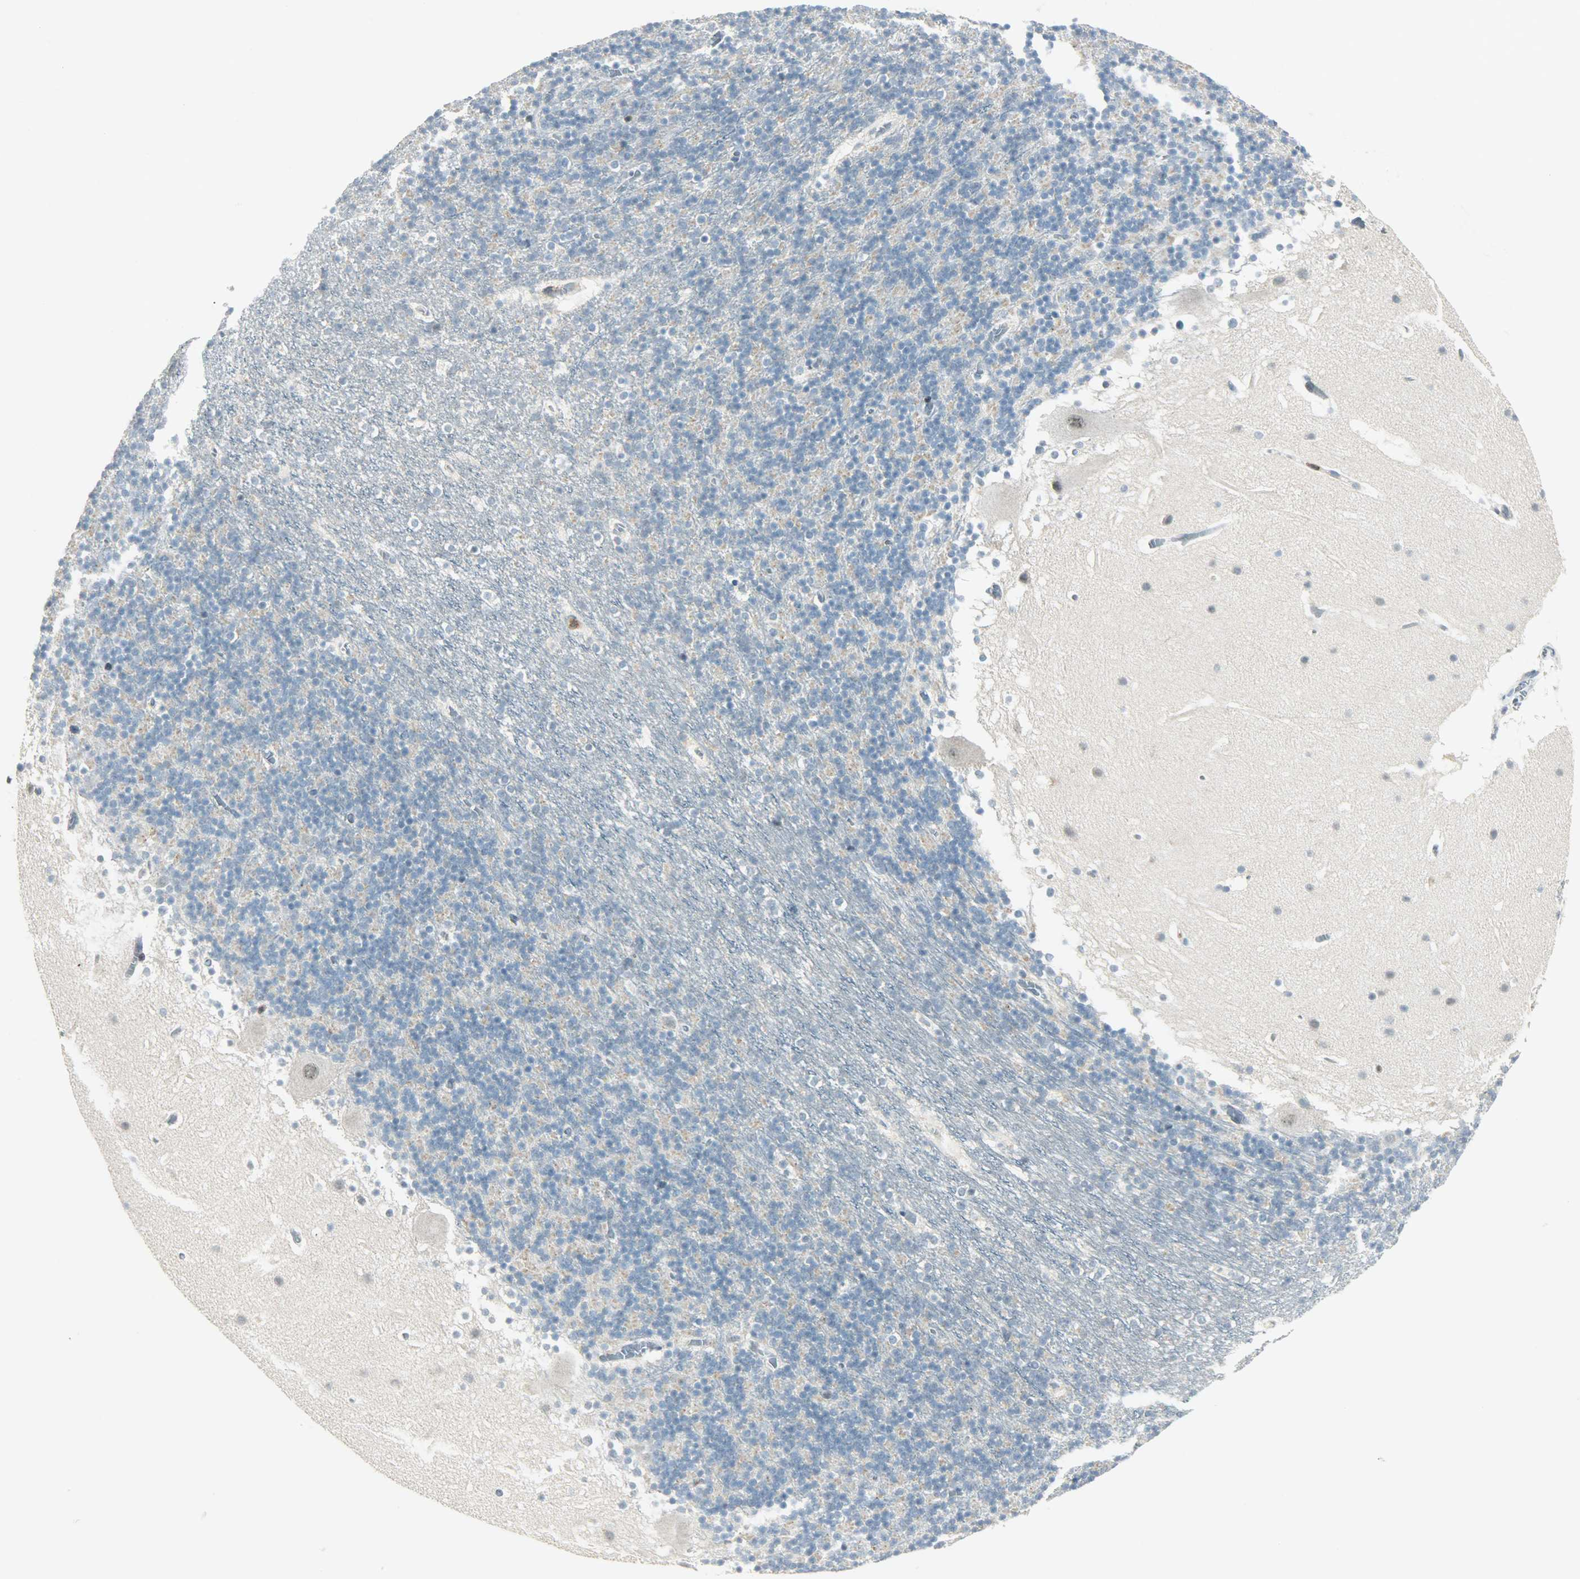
{"staining": {"intensity": "negative", "quantity": "none", "location": "none"}, "tissue": "cerebellum", "cell_type": "Cells in granular layer", "image_type": "normal", "snomed": [{"axis": "morphology", "description": "Normal tissue, NOS"}, {"axis": "topography", "description": "Cerebellum"}], "caption": "Immunohistochemistry (IHC) photomicrograph of benign human cerebellum stained for a protein (brown), which displays no expression in cells in granular layer.", "gene": "IL15", "patient": {"sex": "male", "age": 45}}